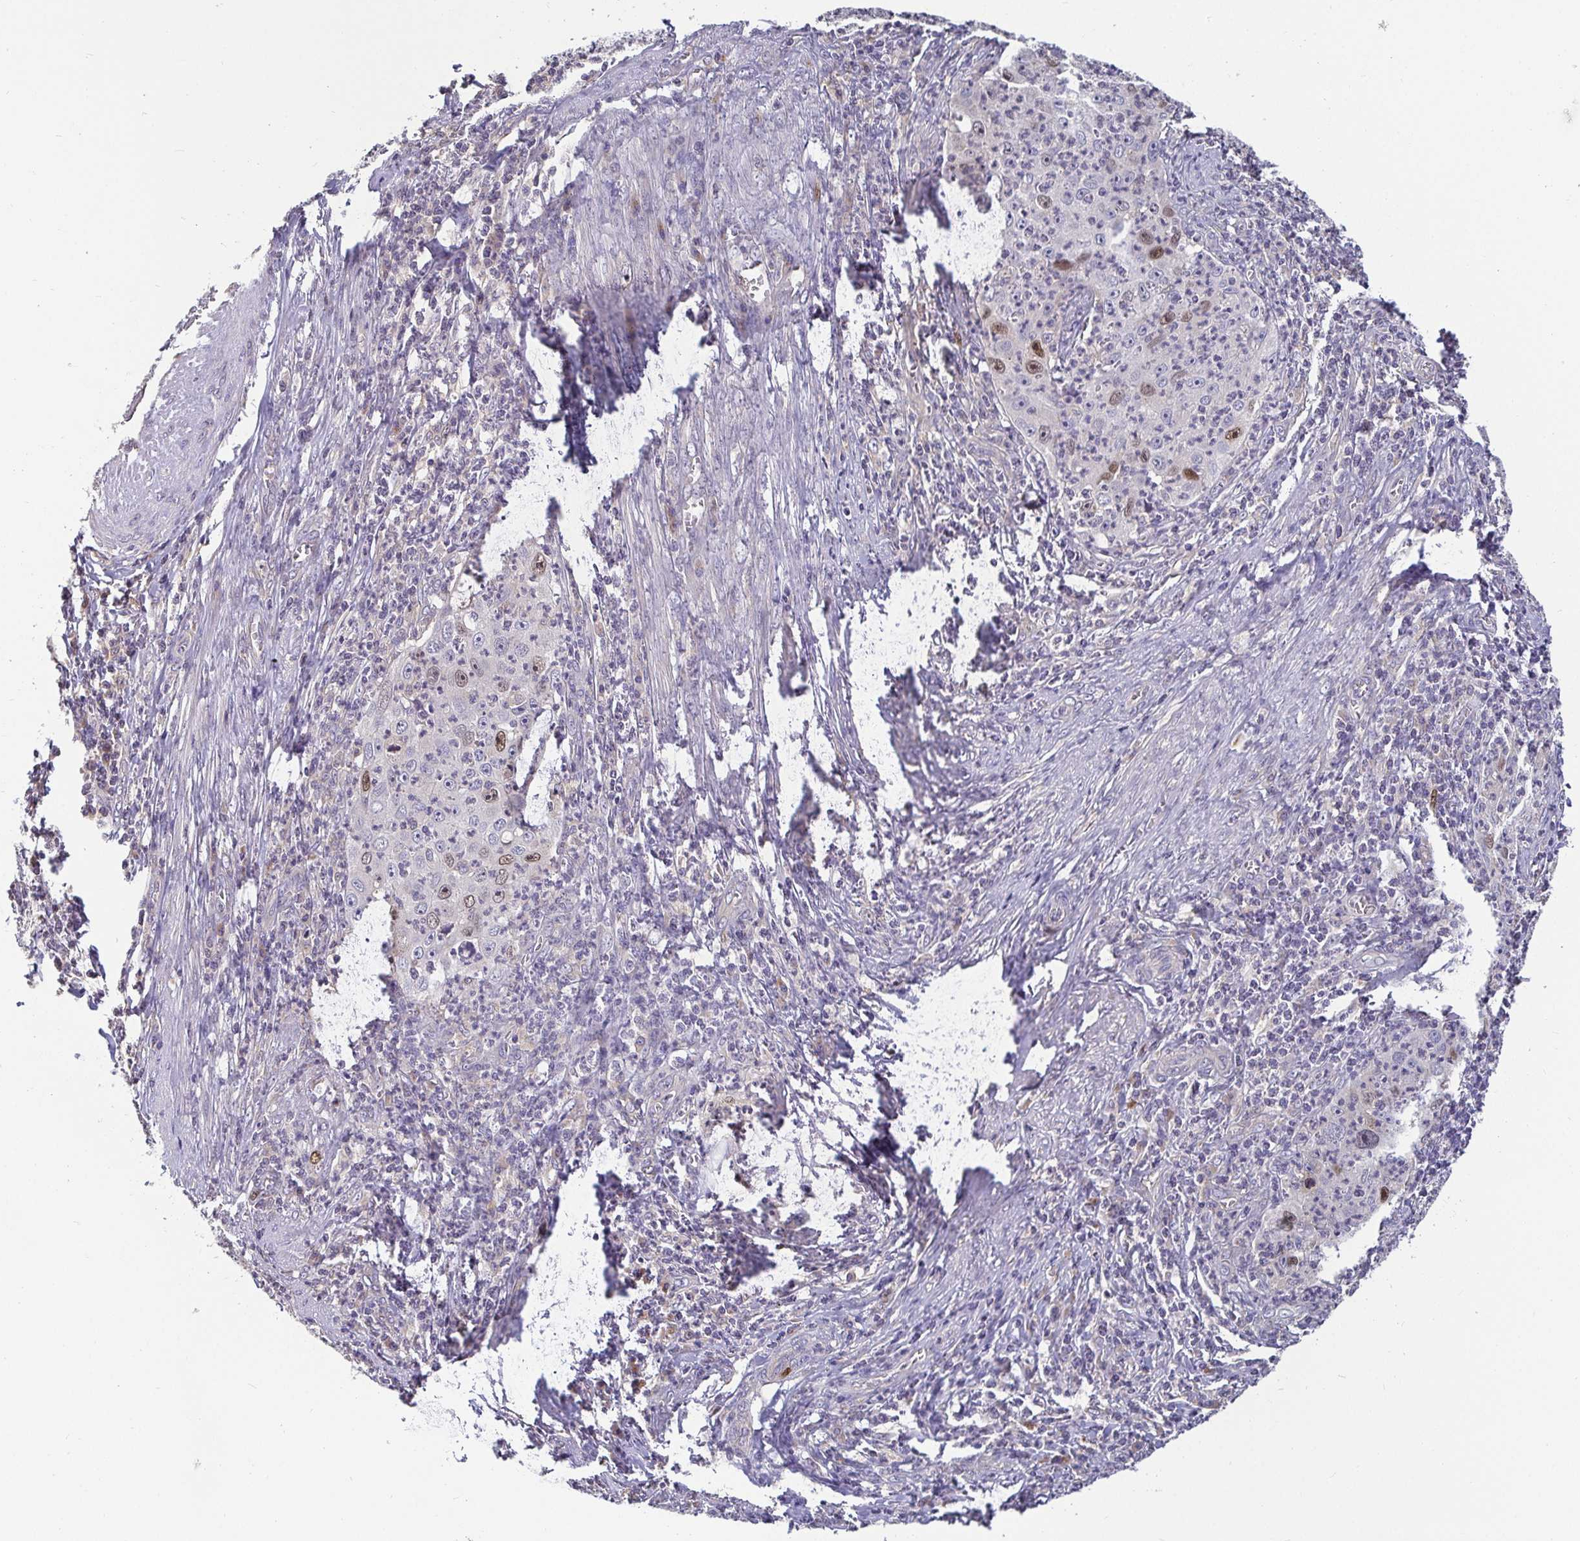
{"staining": {"intensity": "moderate", "quantity": "<25%", "location": "nuclear"}, "tissue": "cervical cancer", "cell_type": "Tumor cells", "image_type": "cancer", "snomed": [{"axis": "morphology", "description": "Squamous cell carcinoma, NOS"}, {"axis": "topography", "description": "Cervix"}], "caption": "High-power microscopy captured an IHC photomicrograph of cervical cancer (squamous cell carcinoma), revealing moderate nuclear expression in approximately <25% of tumor cells.", "gene": "ANLN", "patient": {"sex": "female", "age": 30}}